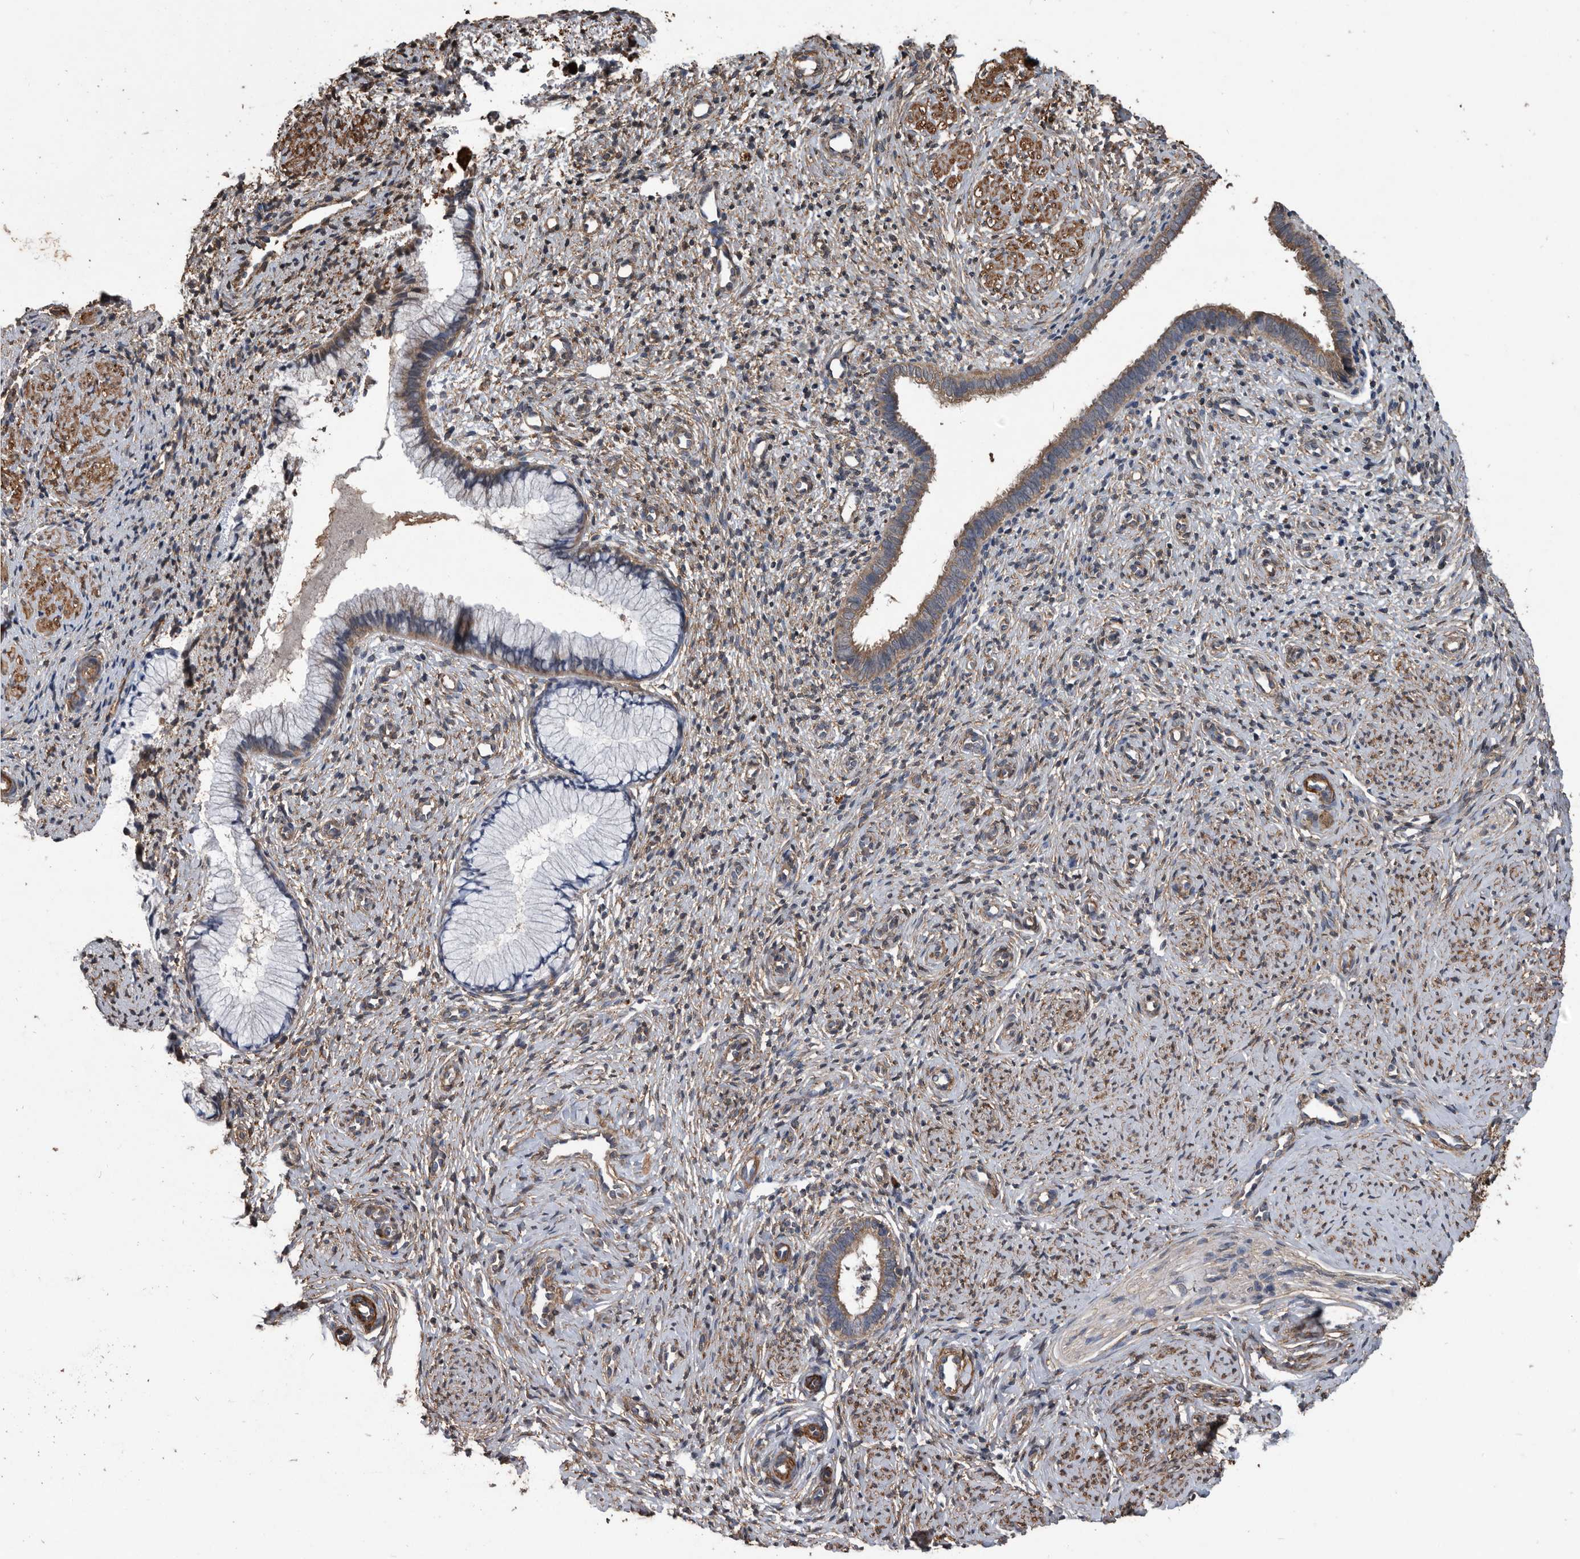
{"staining": {"intensity": "weak", "quantity": "25%-75%", "location": "cytoplasmic/membranous"}, "tissue": "cervix", "cell_type": "Glandular cells", "image_type": "normal", "snomed": [{"axis": "morphology", "description": "Normal tissue, NOS"}, {"axis": "topography", "description": "Cervix"}], "caption": "Immunohistochemistry micrograph of unremarkable cervix: cervix stained using immunohistochemistry demonstrates low levels of weak protein expression localized specifically in the cytoplasmic/membranous of glandular cells, appearing as a cytoplasmic/membranous brown color.", "gene": "NRBP1", "patient": {"sex": "female", "age": 27}}